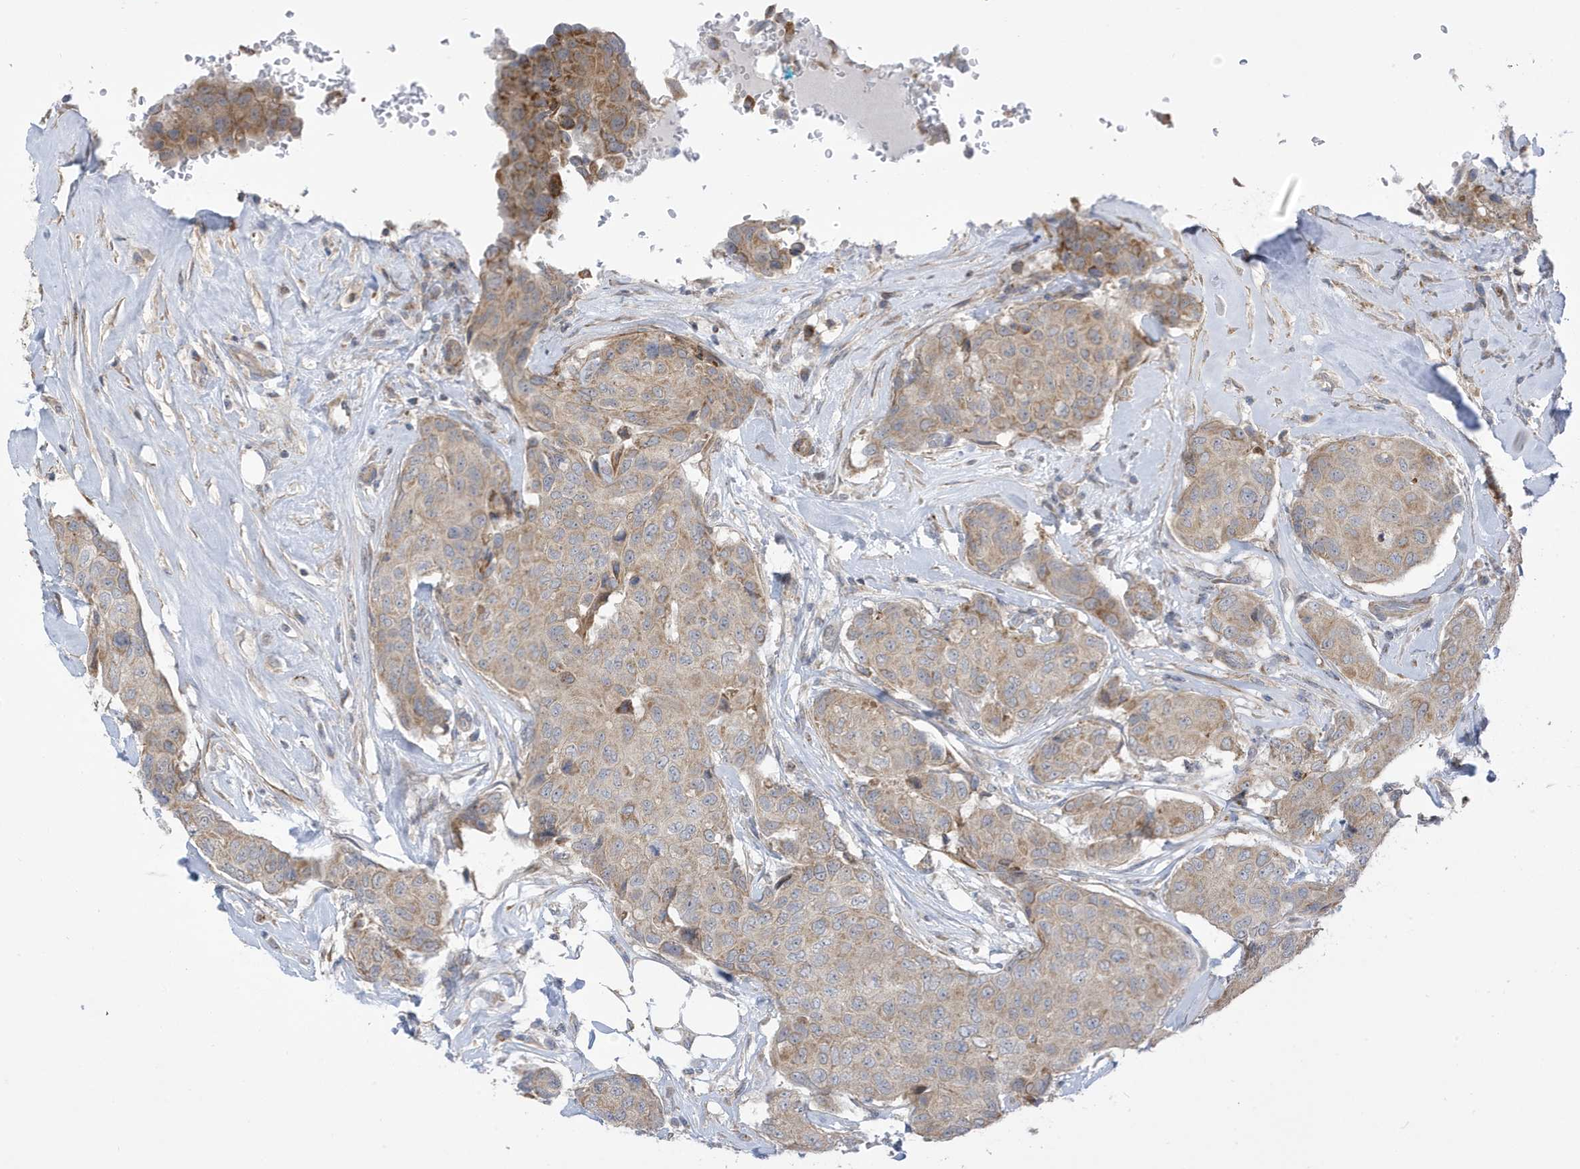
{"staining": {"intensity": "moderate", "quantity": ">75%", "location": "cytoplasmic/membranous"}, "tissue": "breast cancer", "cell_type": "Tumor cells", "image_type": "cancer", "snomed": [{"axis": "morphology", "description": "Duct carcinoma"}, {"axis": "topography", "description": "Breast"}], "caption": "A micrograph of human breast invasive ductal carcinoma stained for a protein reveals moderate cytoplasmic/membranous brown staining in tumor cells. Immunohistochemistry (ihc) stains the protein in brown and the nuclei are stained blue.", "gene": "ATP13A5", "patient": {"sex": "female", "age": 80}}